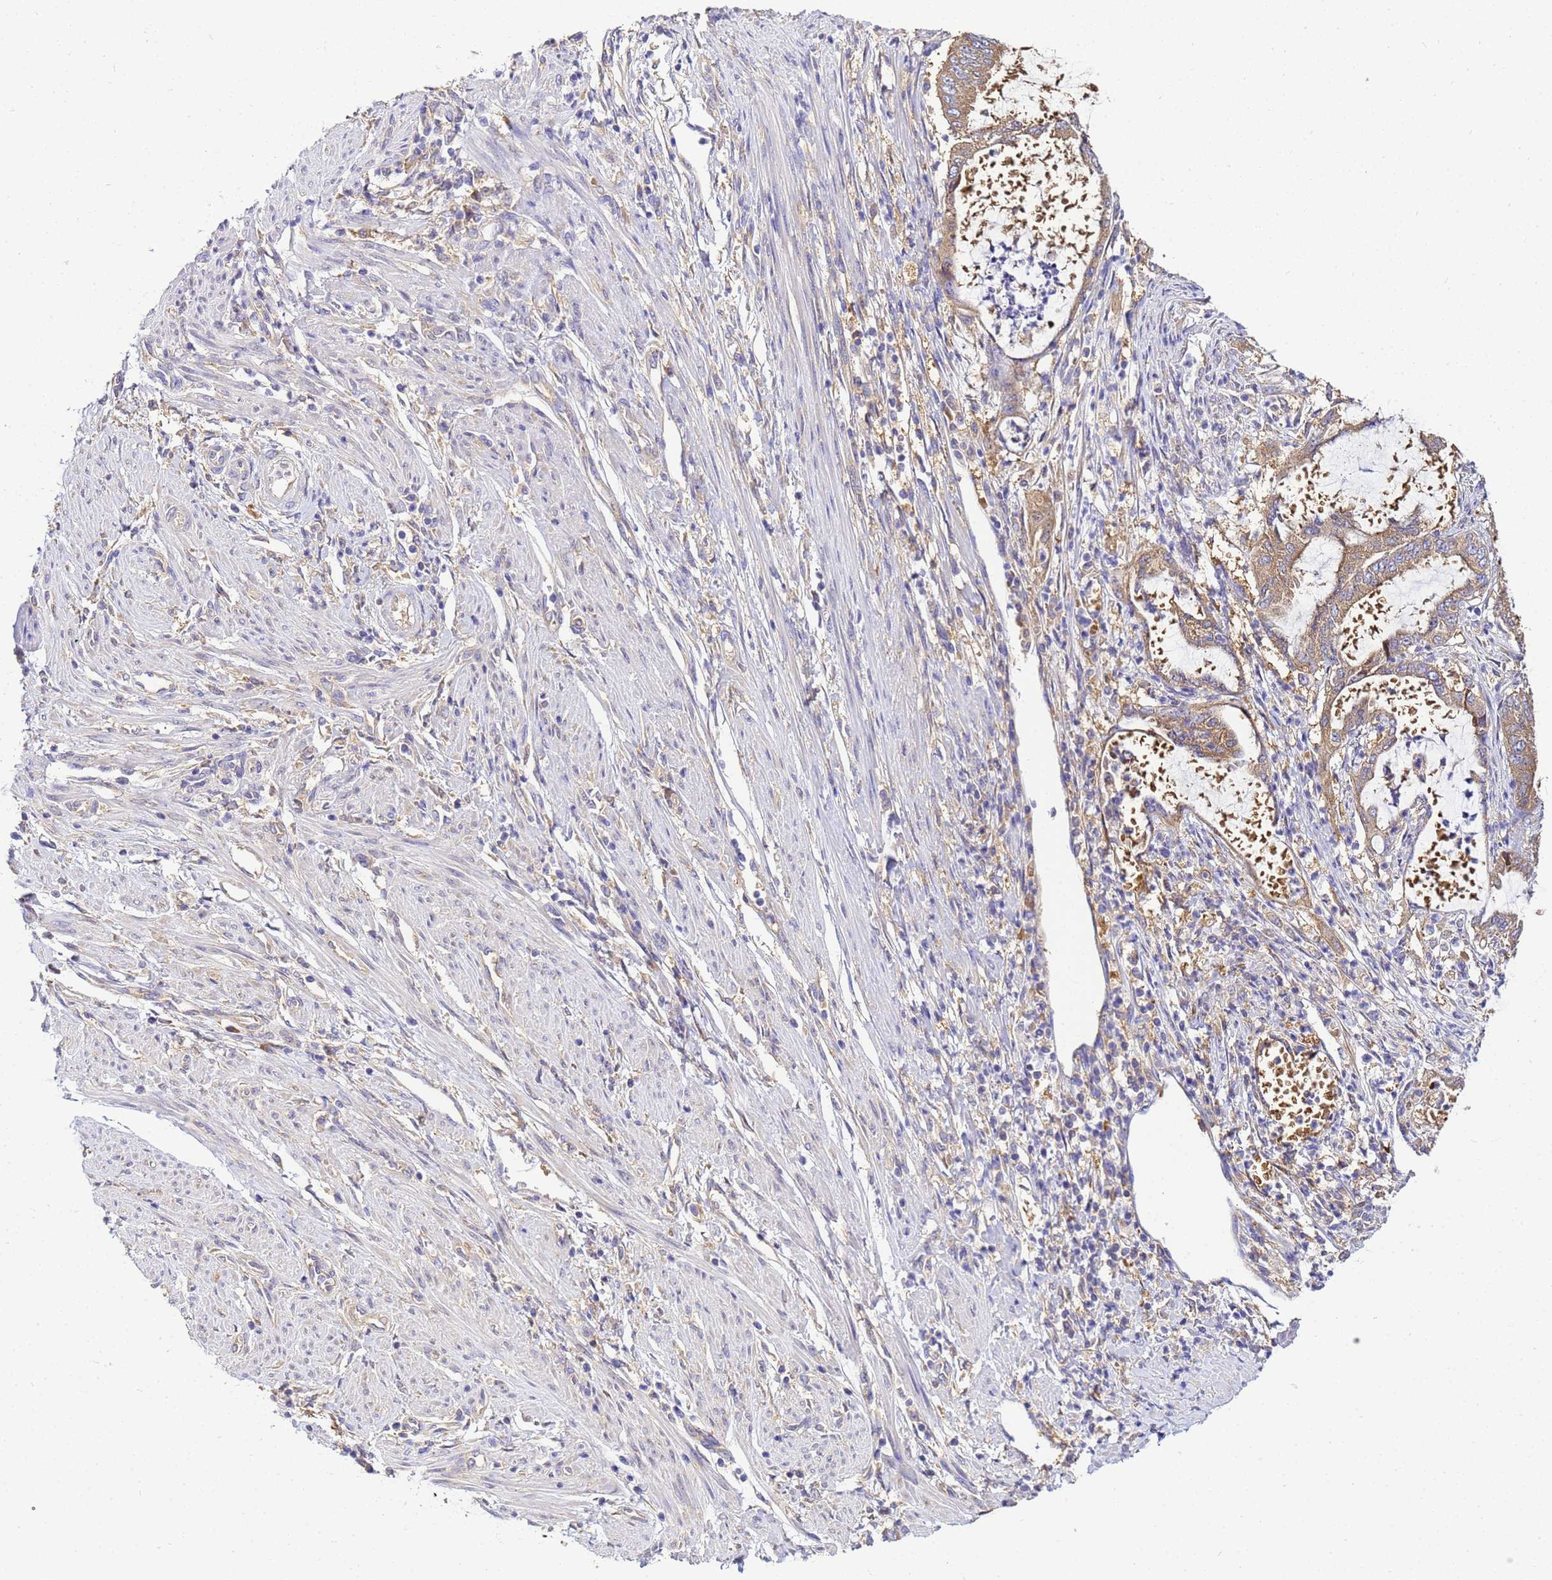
{"staining": {"intensity": "moderate", "quantity": ">75%", "location": "cytoplasmic/membranous"}, "tissue": "endometrial cancer", "cell_type": "Tumor cells", "image_type": "cancer", "snomed": [{"axis": "morphology", "description": "Adenocarcinoma, NOS"}, {"axis": "topography", "description": "Endometrium"}], "caption": "Endometrial adenocarcinoma stained with immunohistochemistry exhibits moderate cytoplasmic/membranous staining in about >75% of tumor cells.", "gene": "NARS1", "patient": {"sex": "female", "age": 51}}